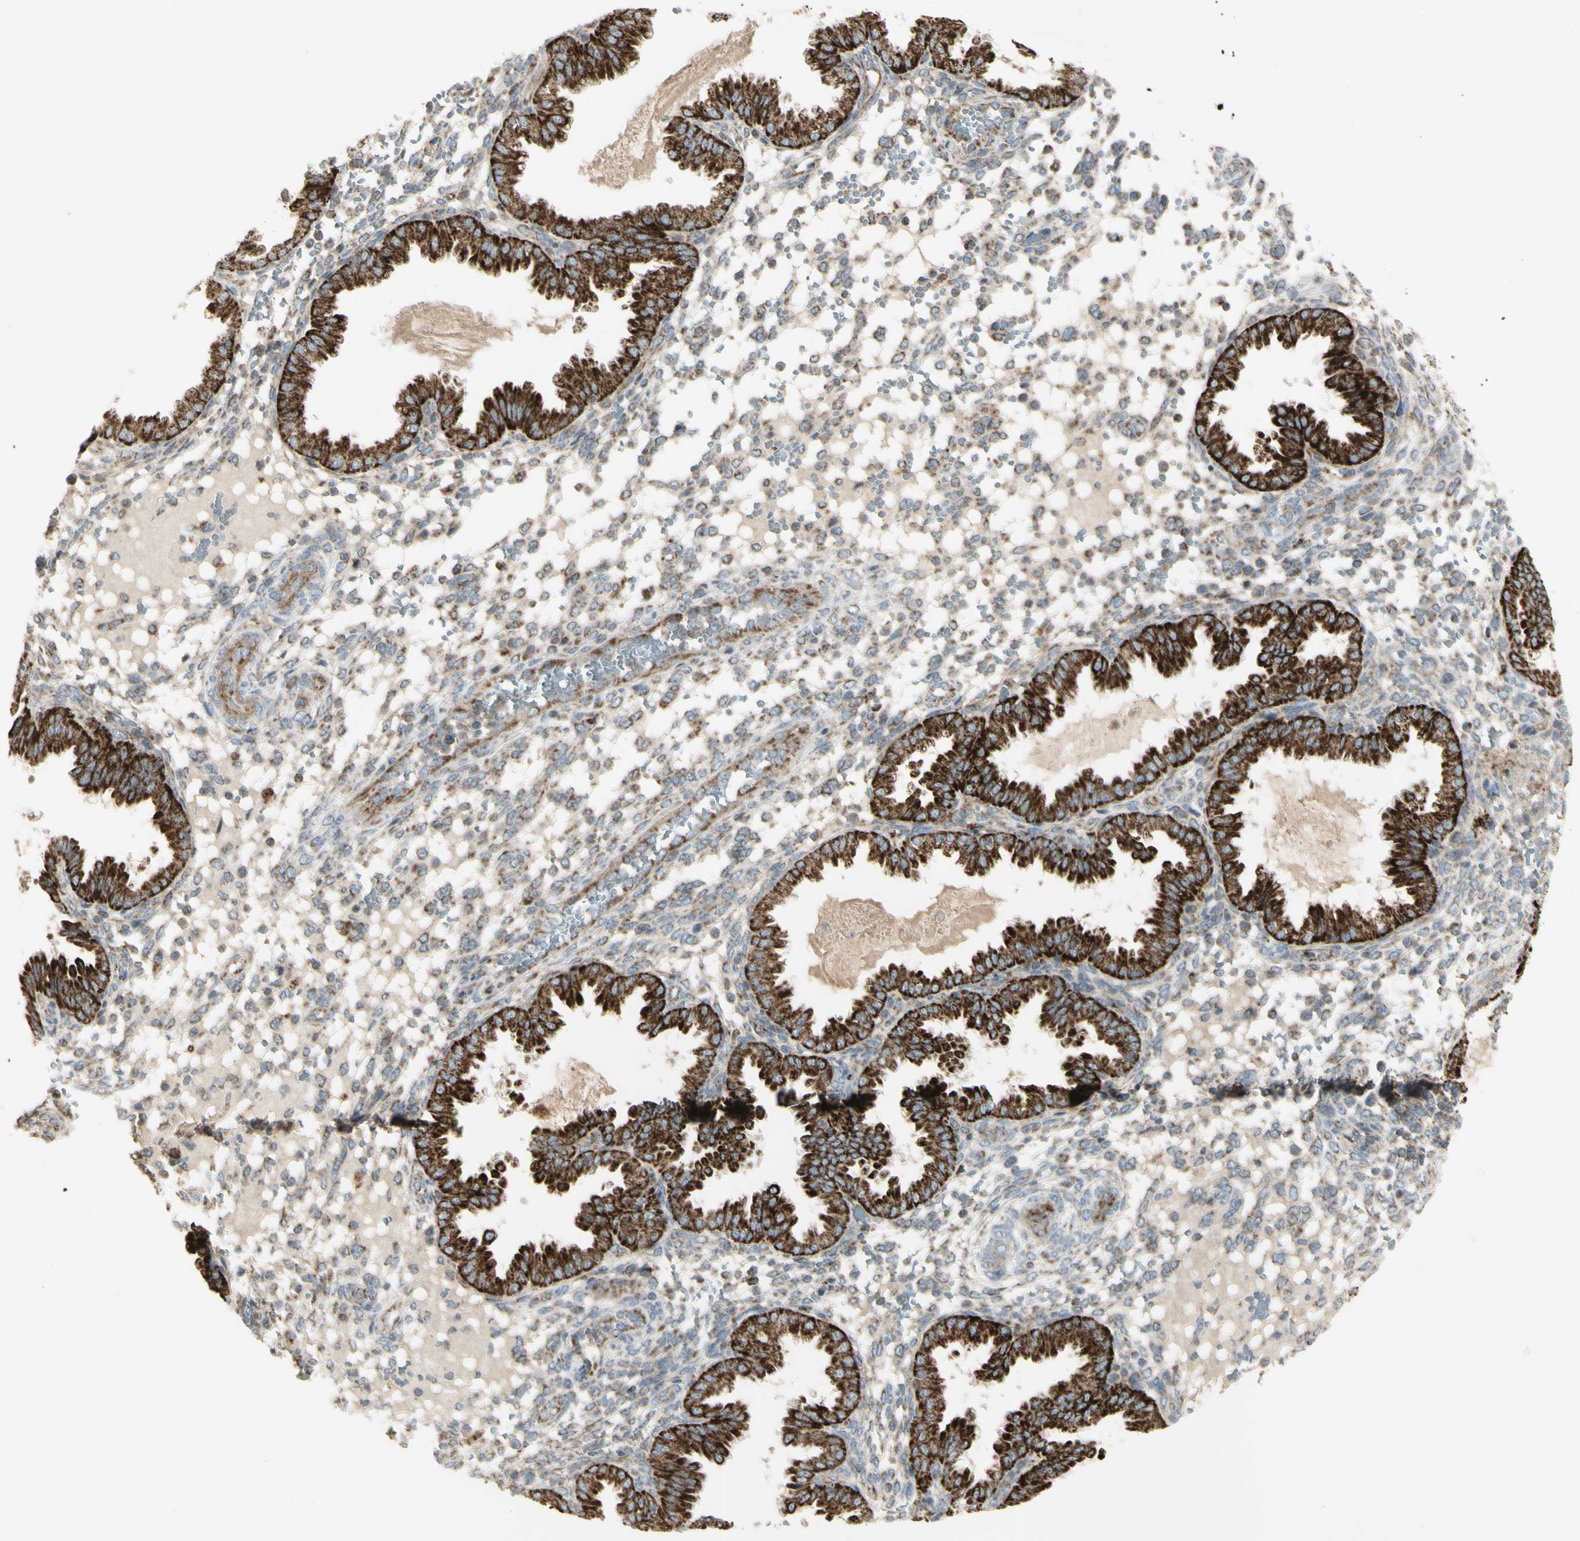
{"staining": {"intensity": "moderate", "quantity": ">75%", "location": "cytoplasmic/membranous"}, "tissue": "endometrium", "cell_type": "Cells in endometrial stroma", "image_type": "normal", "snomed": [{"axis": "morphology", "description": "Normal tissue, NOS"}, {"axis": "topography", "description": "Endometrium"}], "caption": "DAB (3,3'-diaminobenzidine) immunohistochemical staining of unremarkable endometrium exhibits moderate cytoplasmic/membranous protein positivity in approximately >75% of cells in endometrial stroma. The staining is performed using DAB (3,3'-diaminobenzidine) brown chromogen to label protein expression. The nuclei are counter-stained blue using hematoxylin.", "gene": "CYB5R1", "patient": {"sex": "female", "age": 33}}